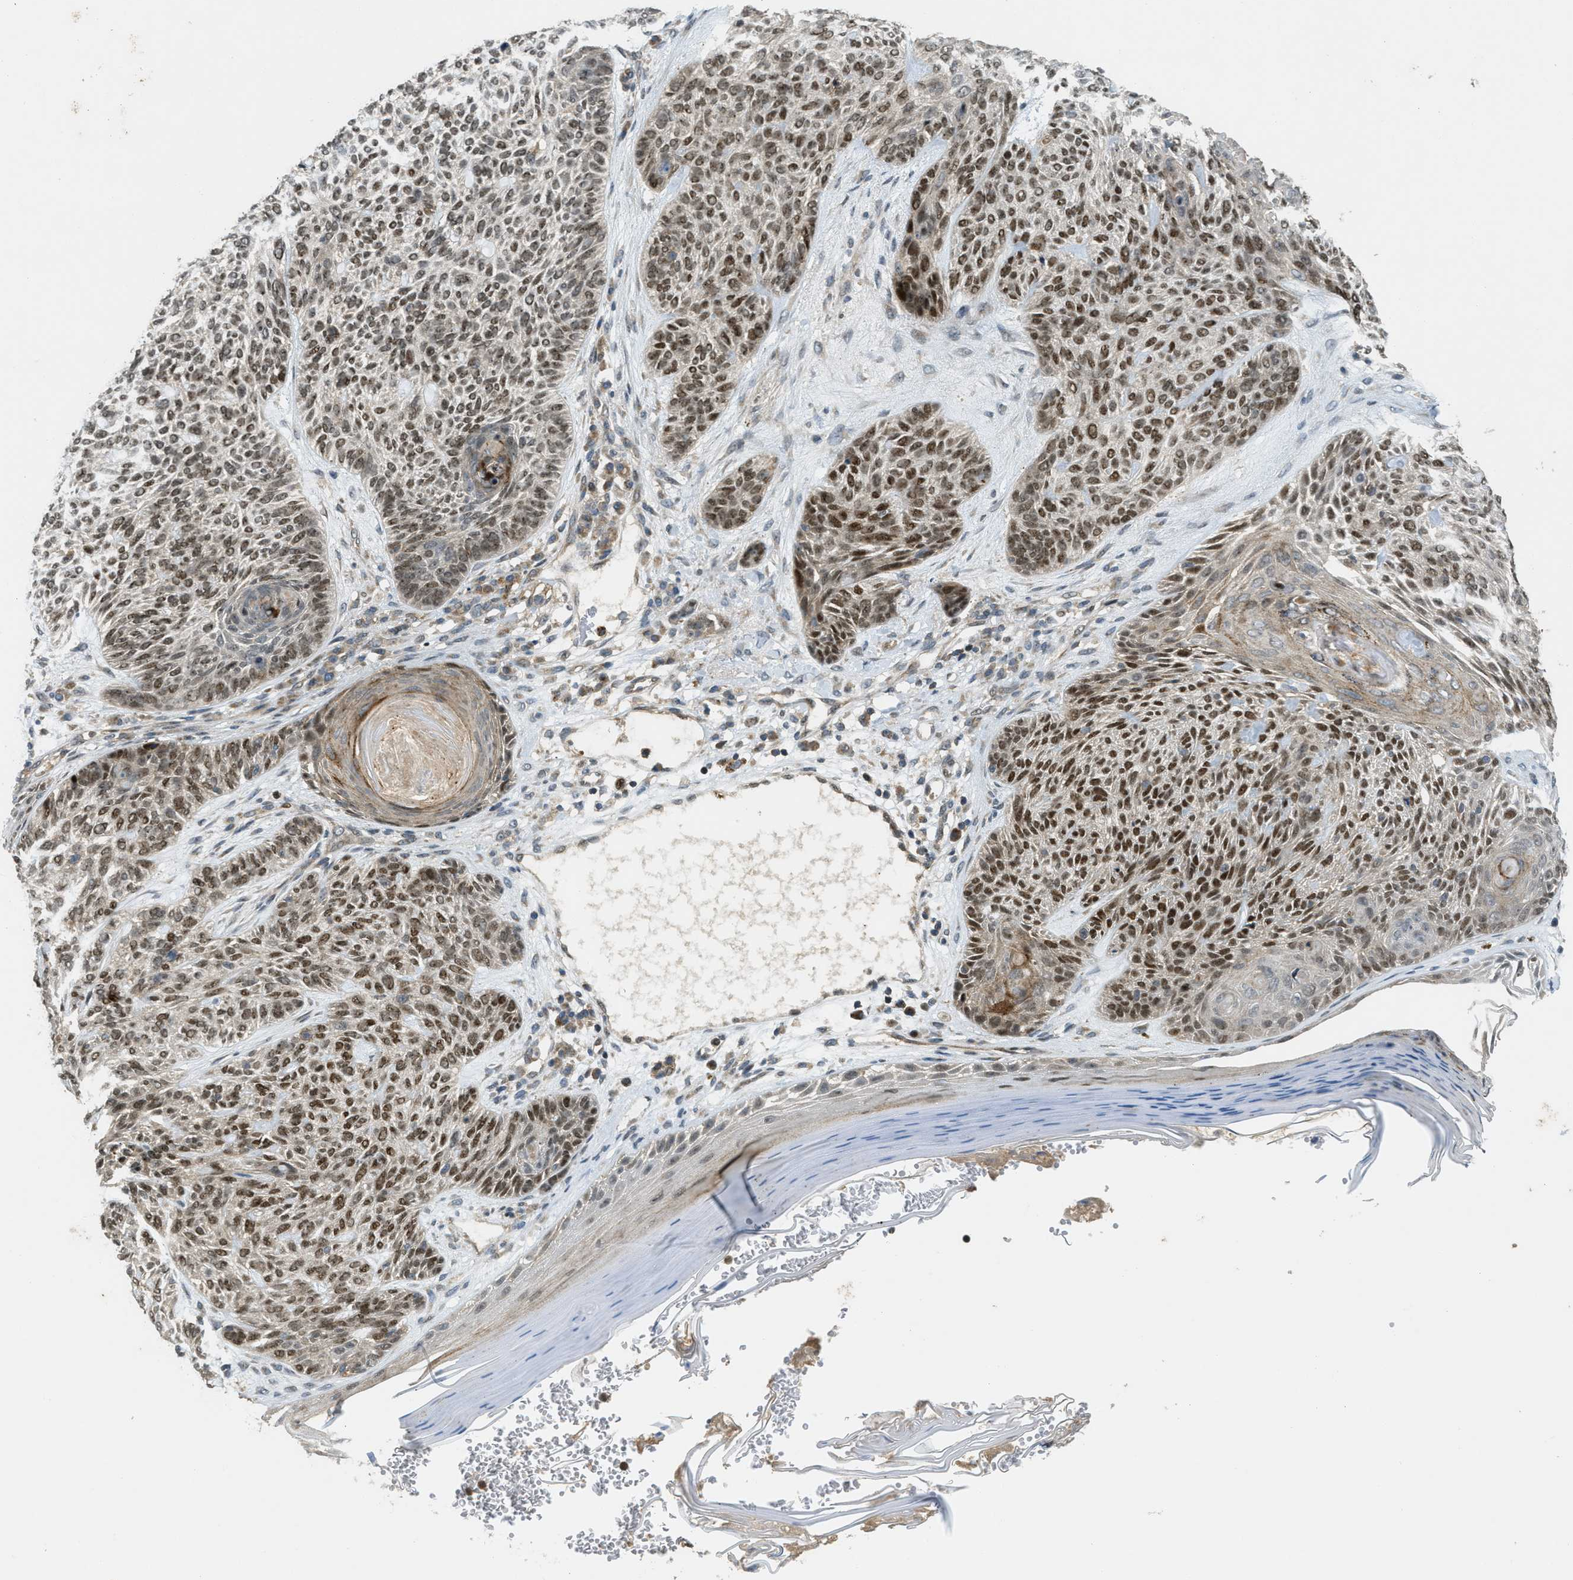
{"staining": {"intensity": "strong", "quantity": "25%-75%", "location": "nuclear"}, "tissue": "skin cancer", "cell_type": "Tumor cells", "image_type": "cancer", "snomed": [{"axis": "morphology", "description": "Basal cell carcinoma"}, {"axis": "topography", "description": "Skin"}], "caption": "Strong nuclear positivity is identified in about 25%-75% of tumor cells in skin basal cell carcinoma. Immunohistochemistry (ihc) stains the protein in brown and the nuclei are stained blue.", "gene": "TRAPPC14", "patient": {"sex": "male", "age": 55}}